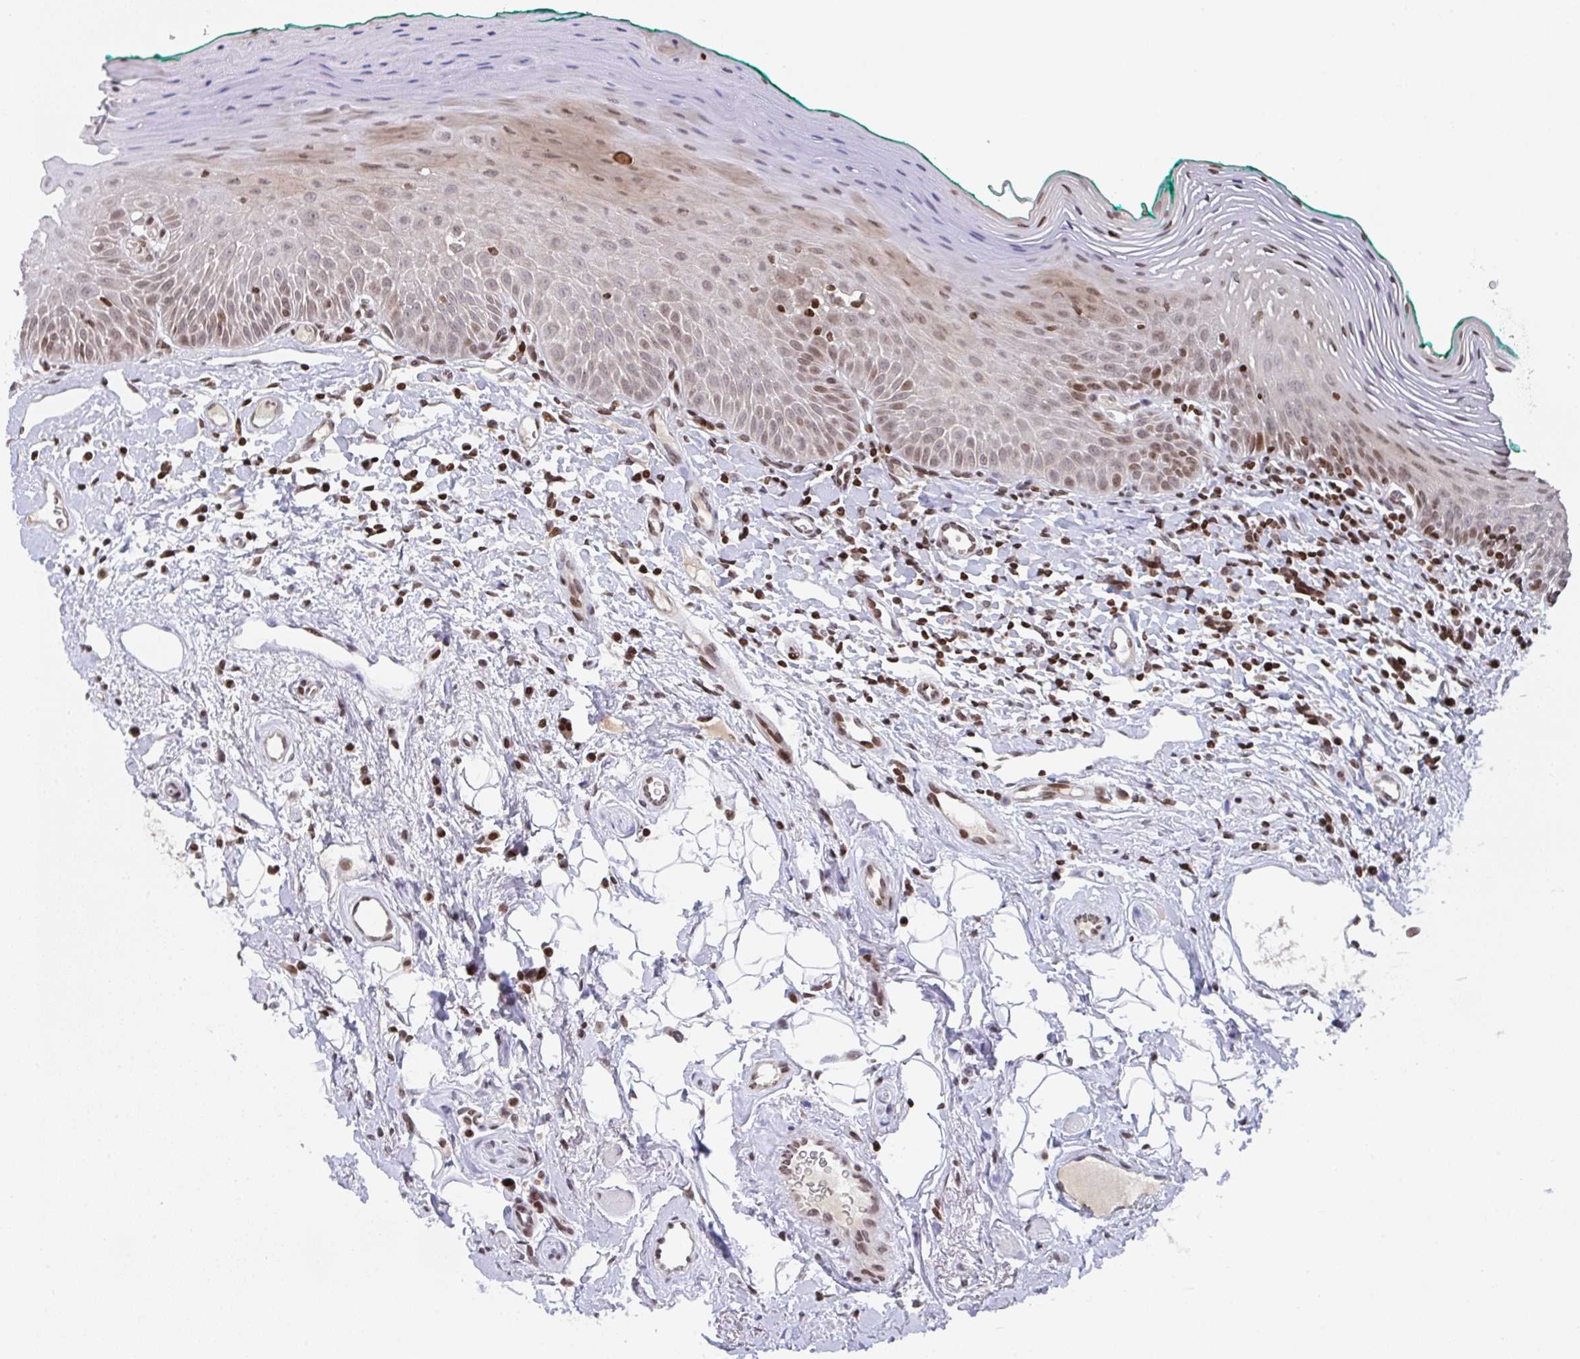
{"staining": {"intensity": "moderate", "quantity": "25%-75%", "location": "cytoplasmic/membranous,nuclear"}, "tissue": "oral mucosa", "cell_type": "Squamous epithelial cells", "image_type": "normal", "snomed": [{"axis": "morphology", "description": "Normal tissue, NOS"}, {"axis": "topography", "description": "Oral tissue"}, {"axis": "topography", "description": "Tounge, NOS"}], "caption": "IHC histopathology image of normal oral mucosa stained for a protein (brown), which demonstrates medium levels of moderate cytoplasmic/membranous,nuclear staining in approximately 25%-75% of squamous epithelial cells.", "gene": "PCDHB8", "patient": {"sex": "male", "age": 83}}